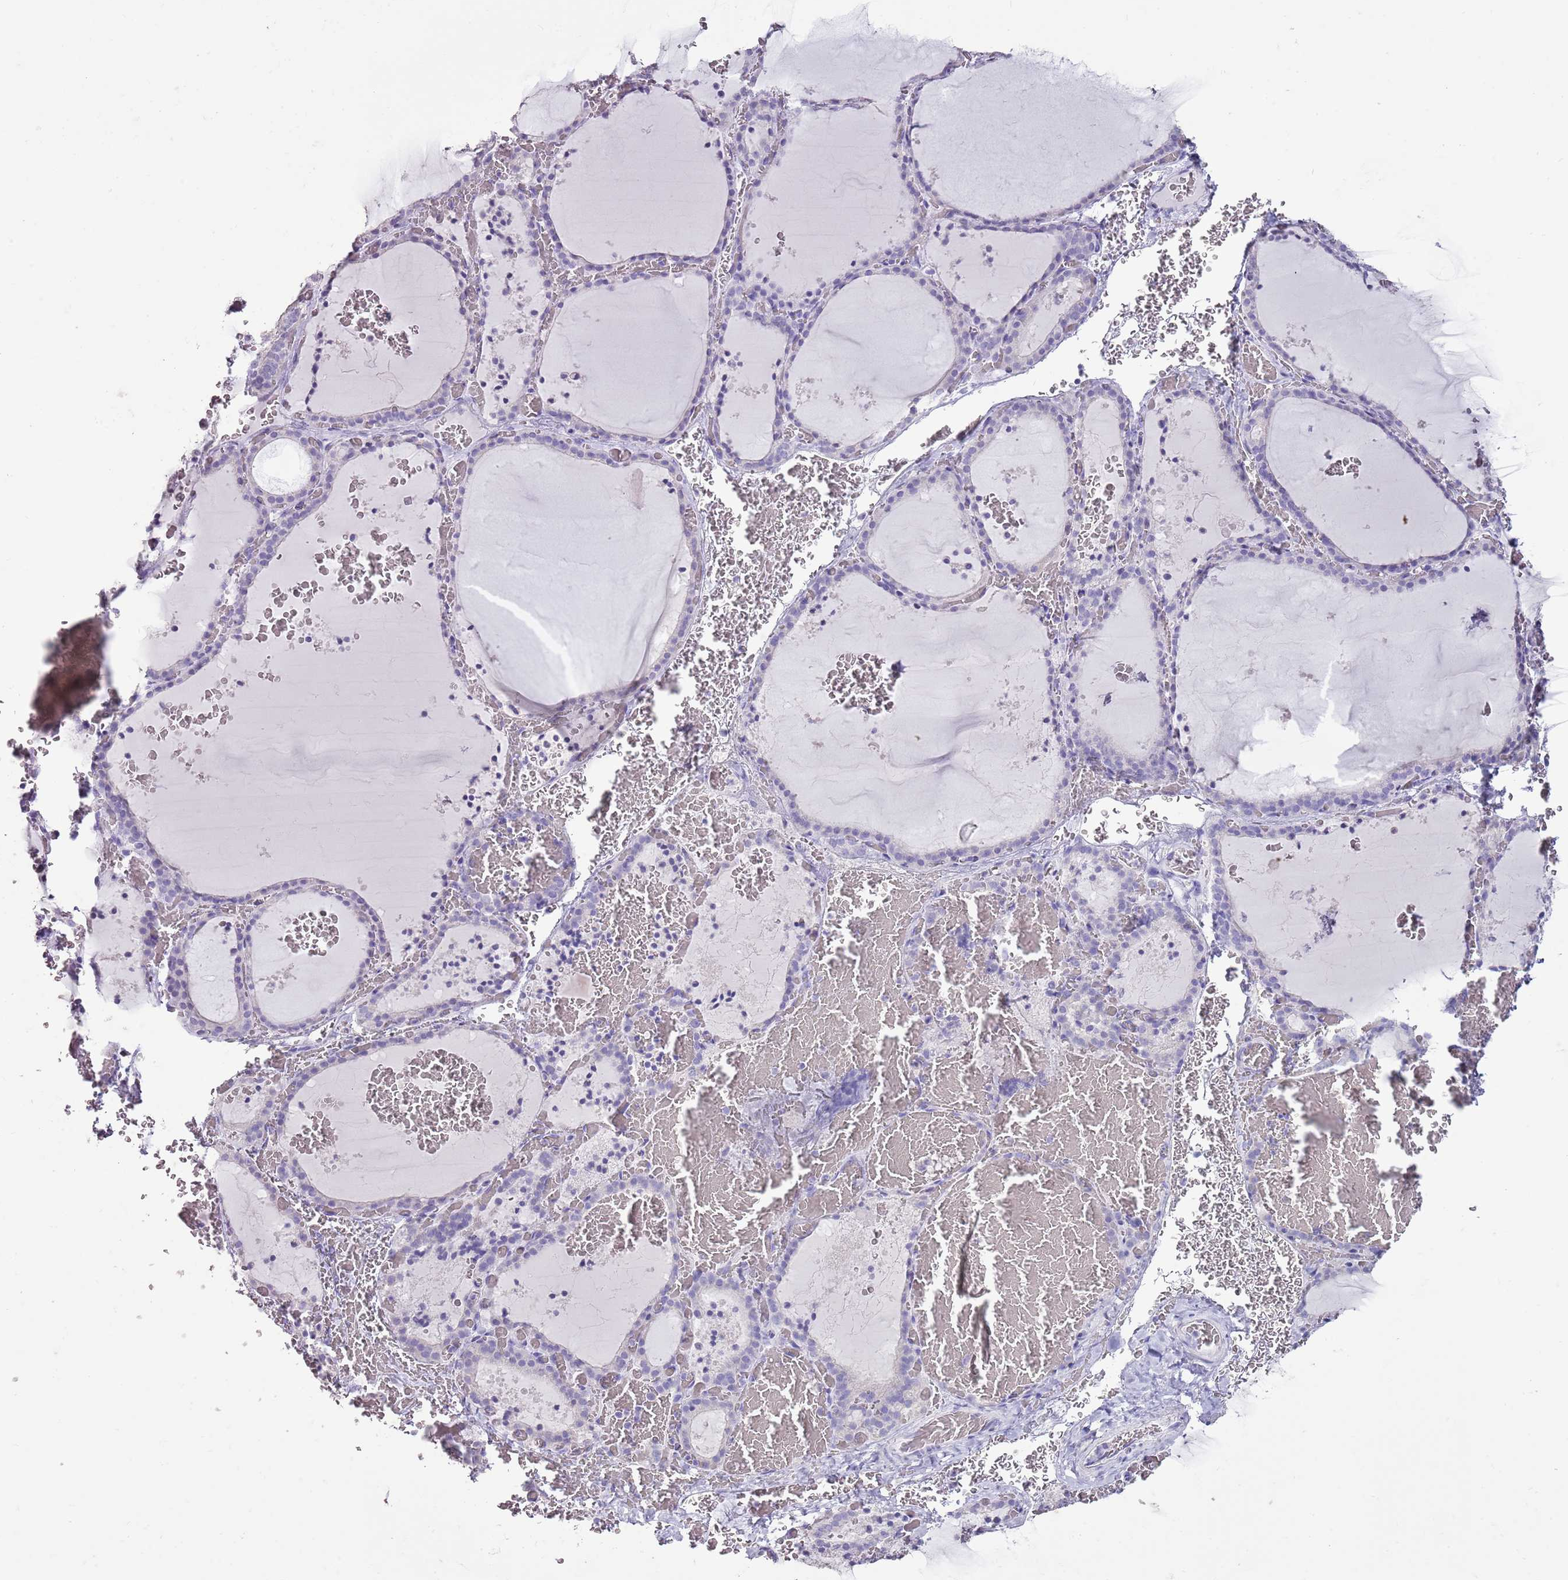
{"staining": {"intensity": "negative", "quantity": "none", "location": "none"}, "tissue": "thyroid gland", "cell_type": "Glandular cells", "image_type": "normal", "snomed": [{"axis": "morphology", "description": "Normal tissue, NOS"}, {"axis": "topography", "description": "Thyroid gland"}], "caption": "Histopathology image shows no significant protein expression in glandular cells of benign thyroid gland.", "gene": "BLOC1S2", "patient": {"sex": "female", "age": 39}}